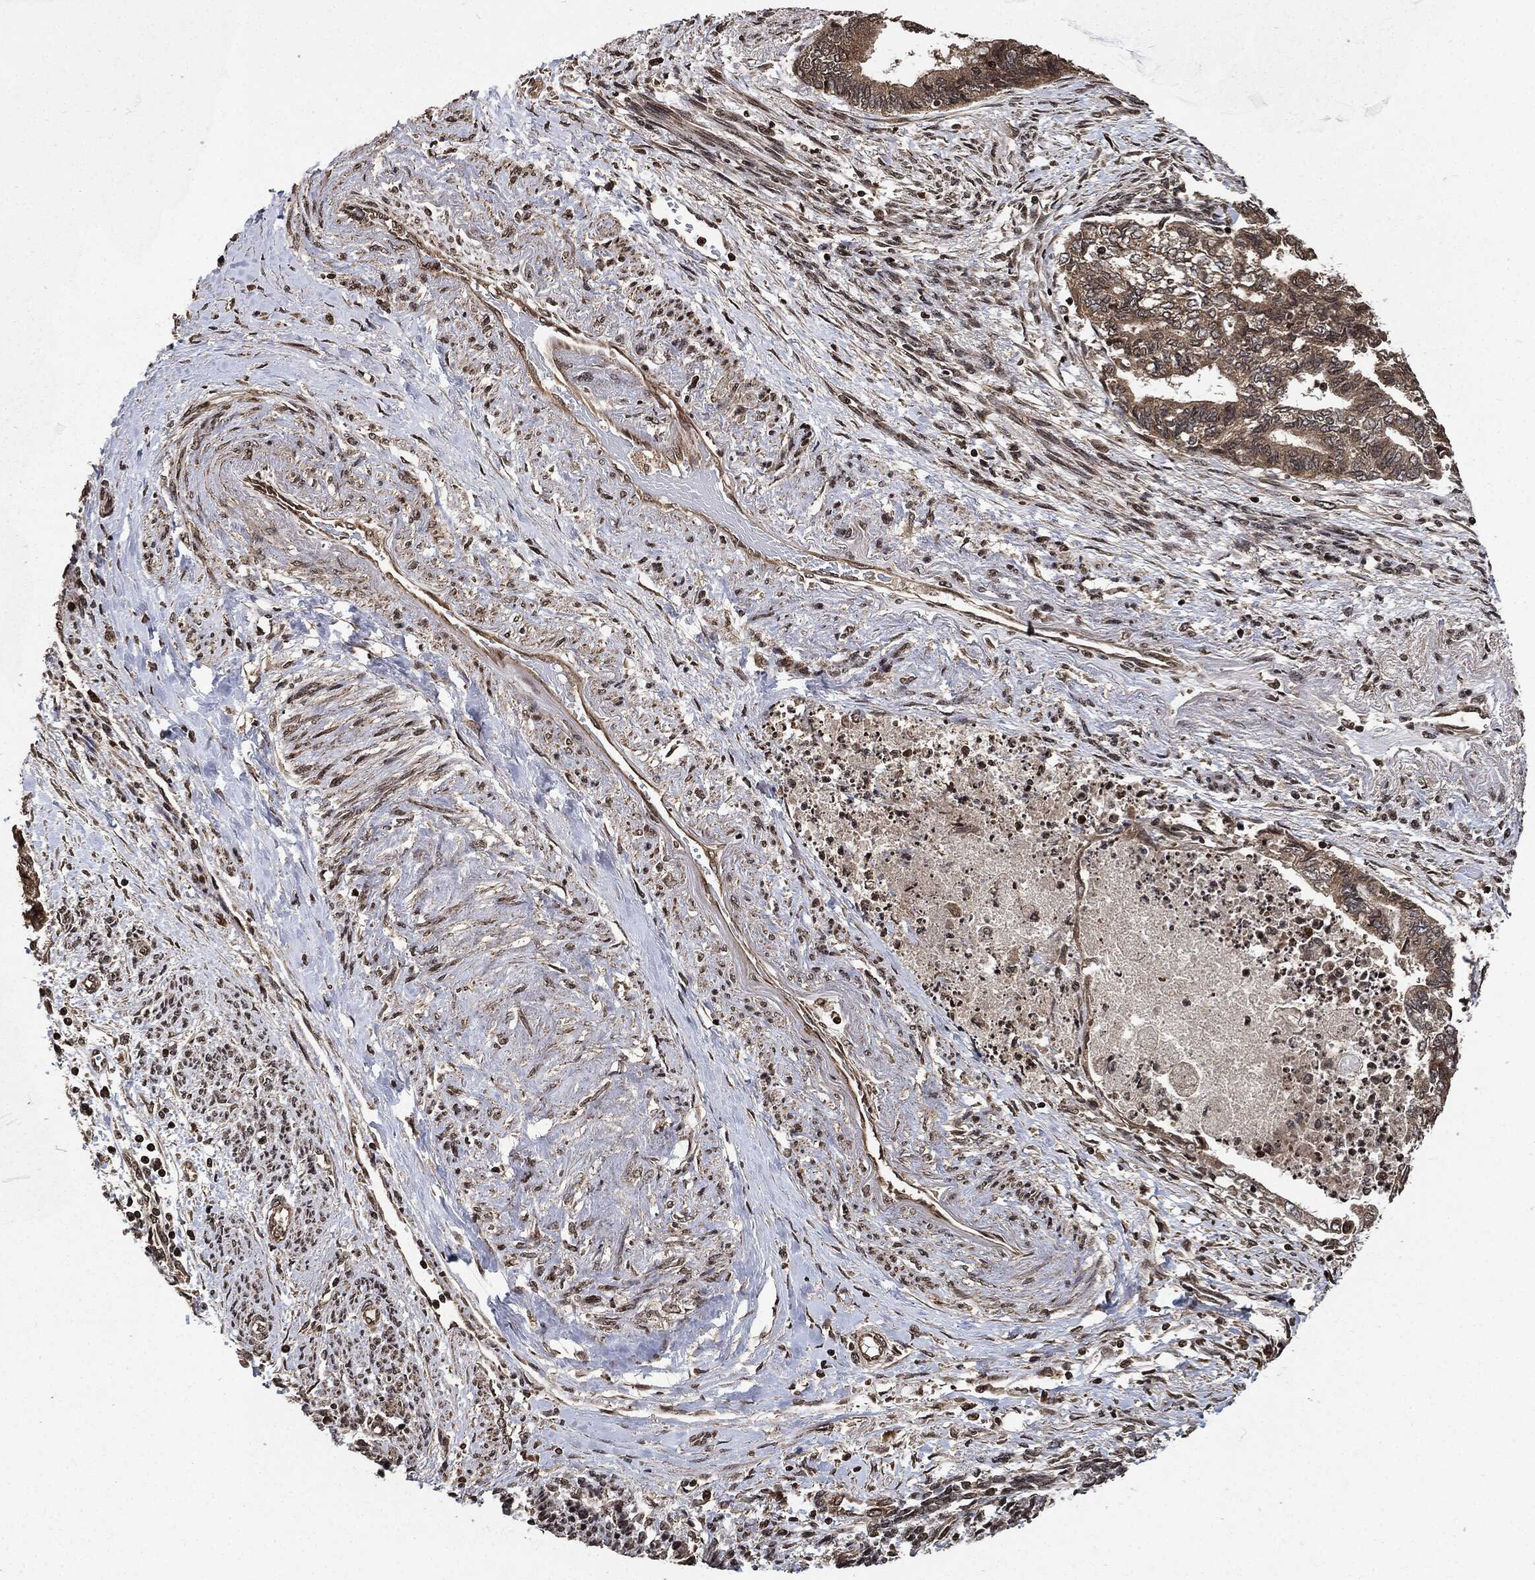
{"staining": {"intensity": "weak", "quantity": ">75%", "location": "cytoplasmic/membranous"}, "tissue": "endometrial cancer", "cell_type": "Tumor cells", "image_type": "cancer", "snomed": [{"axis": "morphology", "description": "Adenocarcinoma, NOS"}, {"axis": "topography", "description": "Endometrium"}], "caption": "A high-resolution image shows immunohistochemistry staining of adenocarcinoma (endometrial), which displays weak cytoplasmic/membranous expression in about >75% of tumor cells.", "gene": "PDK1", "patient": {"sex": "female", "age": 65}}